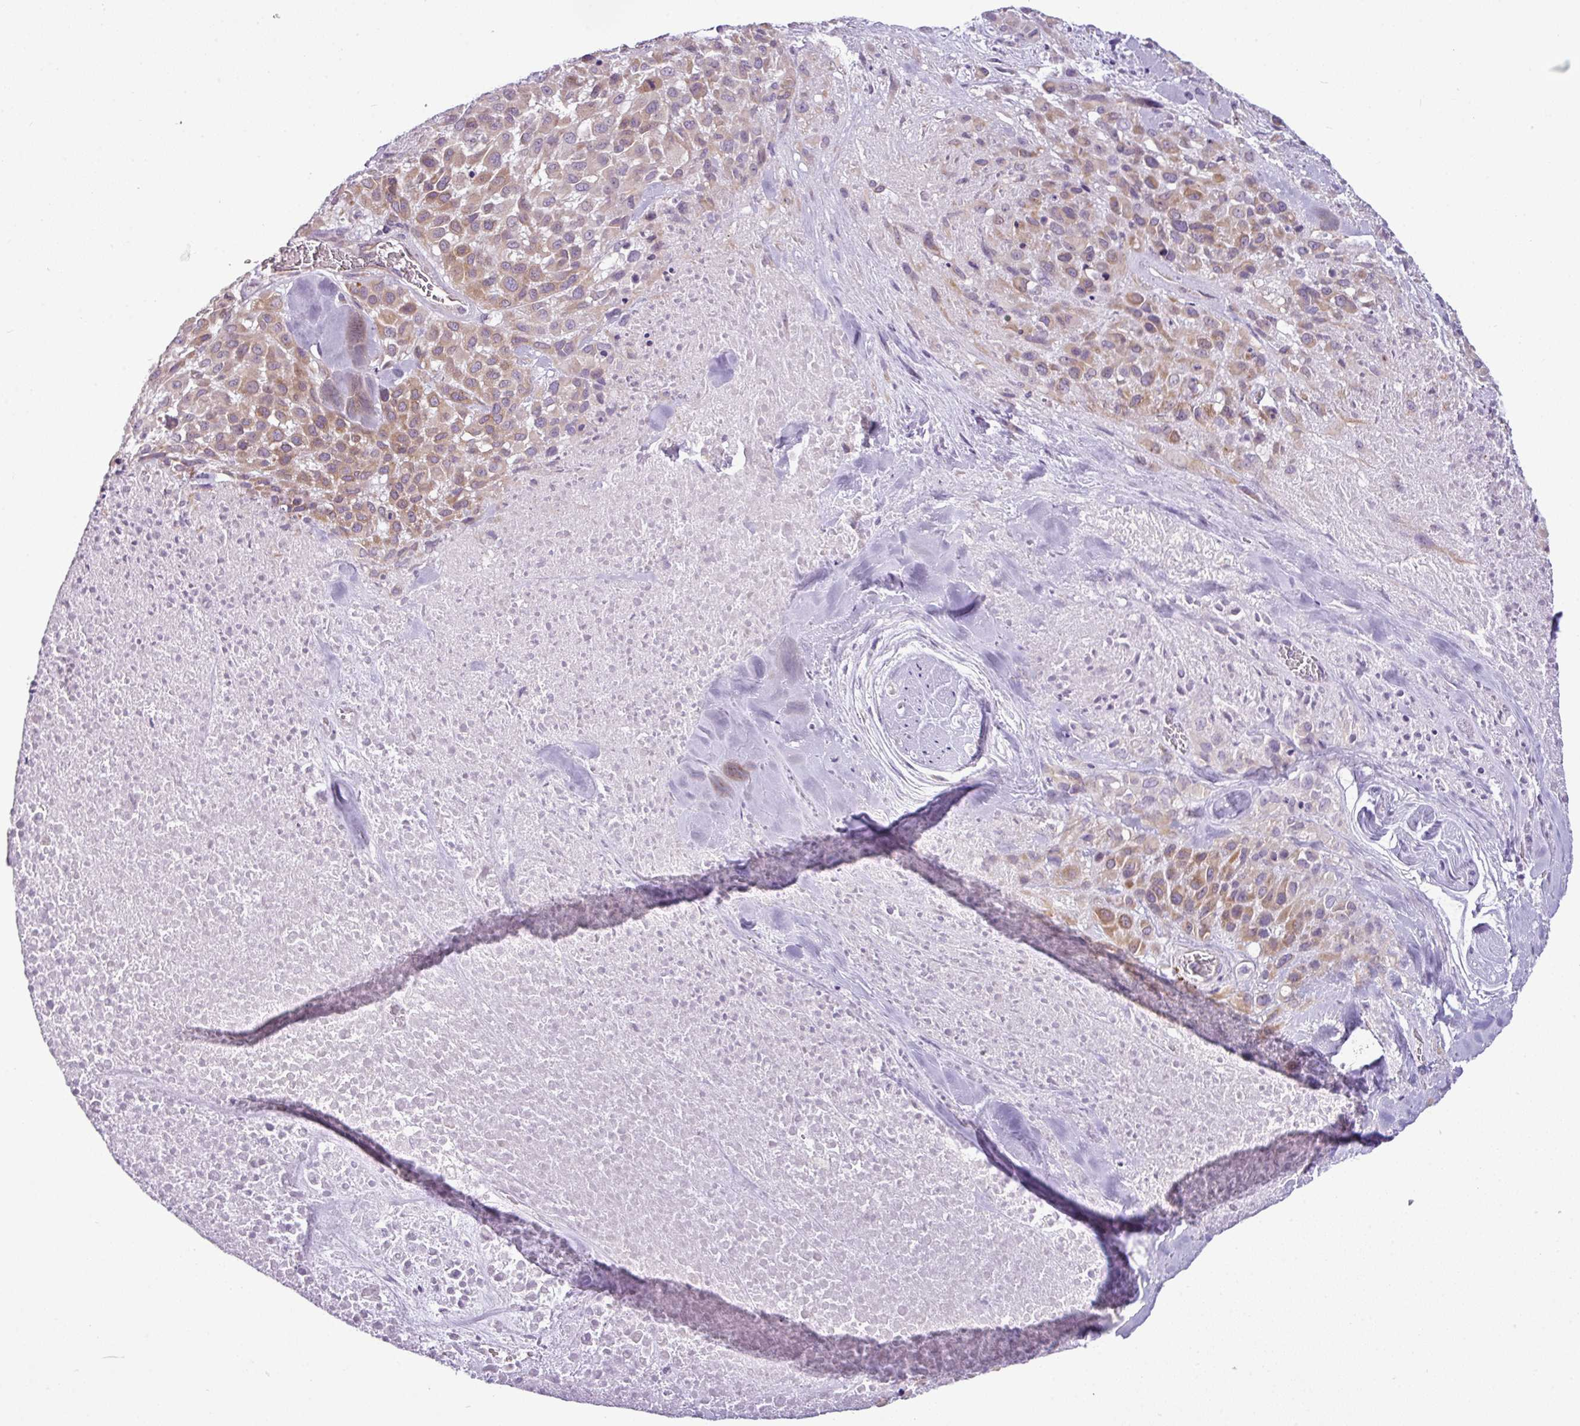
{"staining": {"intensity": "moderate", "quantity": ">75%", "location": "cytoplasmic/membranous"}, "tissue": "melanoma", "cell_type": "Tumor cells", "image_type": "cancer", "snomed": [{"axis": "morphology", "description": "Malignant melanoma, Metastatic site"}, {"axis": "topography", "description": "Skin"}], "caption": "The histopathology image displays staining of malignant melanoma (metastatic site), revealing moderate cytoplasmic/membranous protein expression (brown color) within tumor cells.", "gene": "TOR1AIP2", "patient": {"sex": "female", "age": 81}}